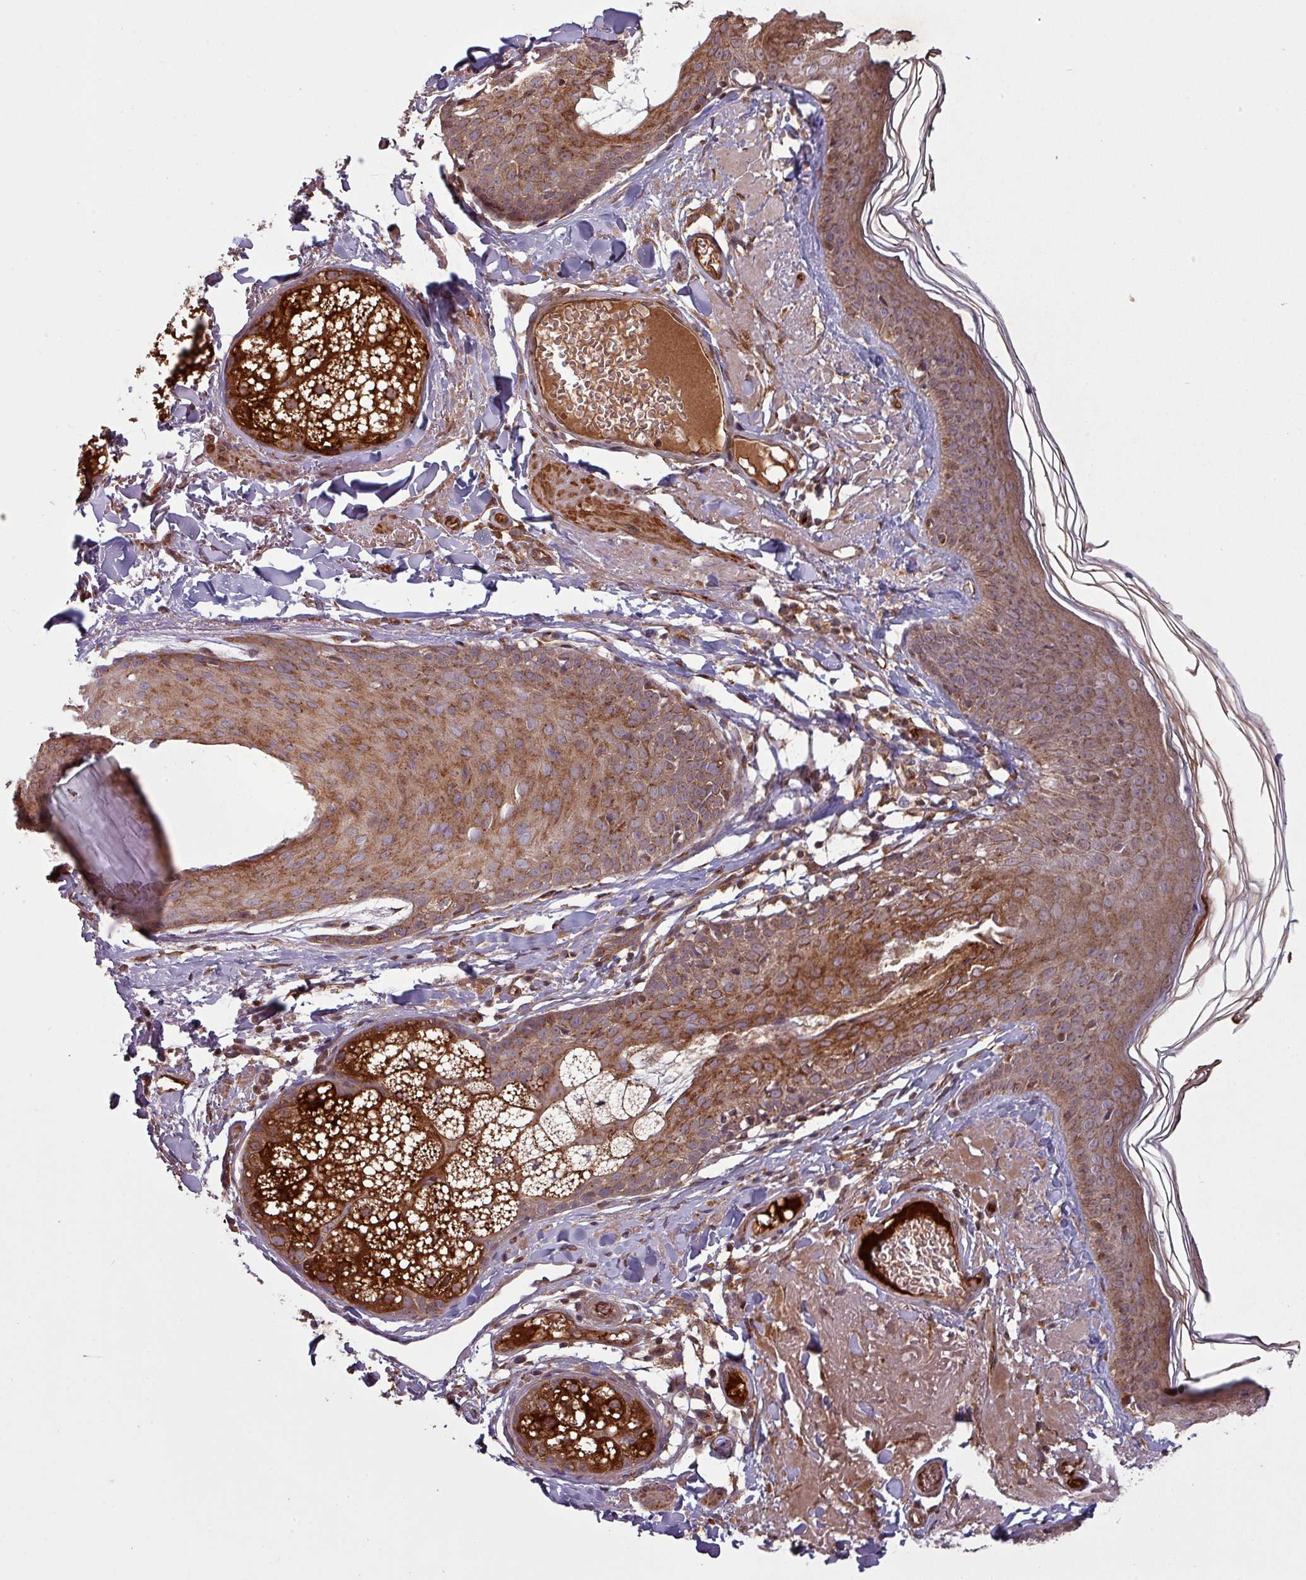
{"staining": {"intensity": "moderate", "quantity": "25%-75%", "location": "cytoplasmic/membranous"}, "tissue": "skin", "cell_type": "Fibroblasts", "image_type": "normal", "snomed": [{"axis": "morphology", "description": "Normal tissue, NOS"}, {"axis": "morphology", "description": "Malignant melanoma, NOS"}, {"axis": "topography", "description": "Skin"}], "caption": "Immunohistochemistry (IHC) of benign skin reveals medium levels of moderate cytoplasmic/membranous staining in approximately 25%-75% of fibroblasts. (DAB IHC, brown staining for protein, blue staining for nuclei).", "gene": "SNRNP25", "patient": {"sex": "male", "age": 80}}